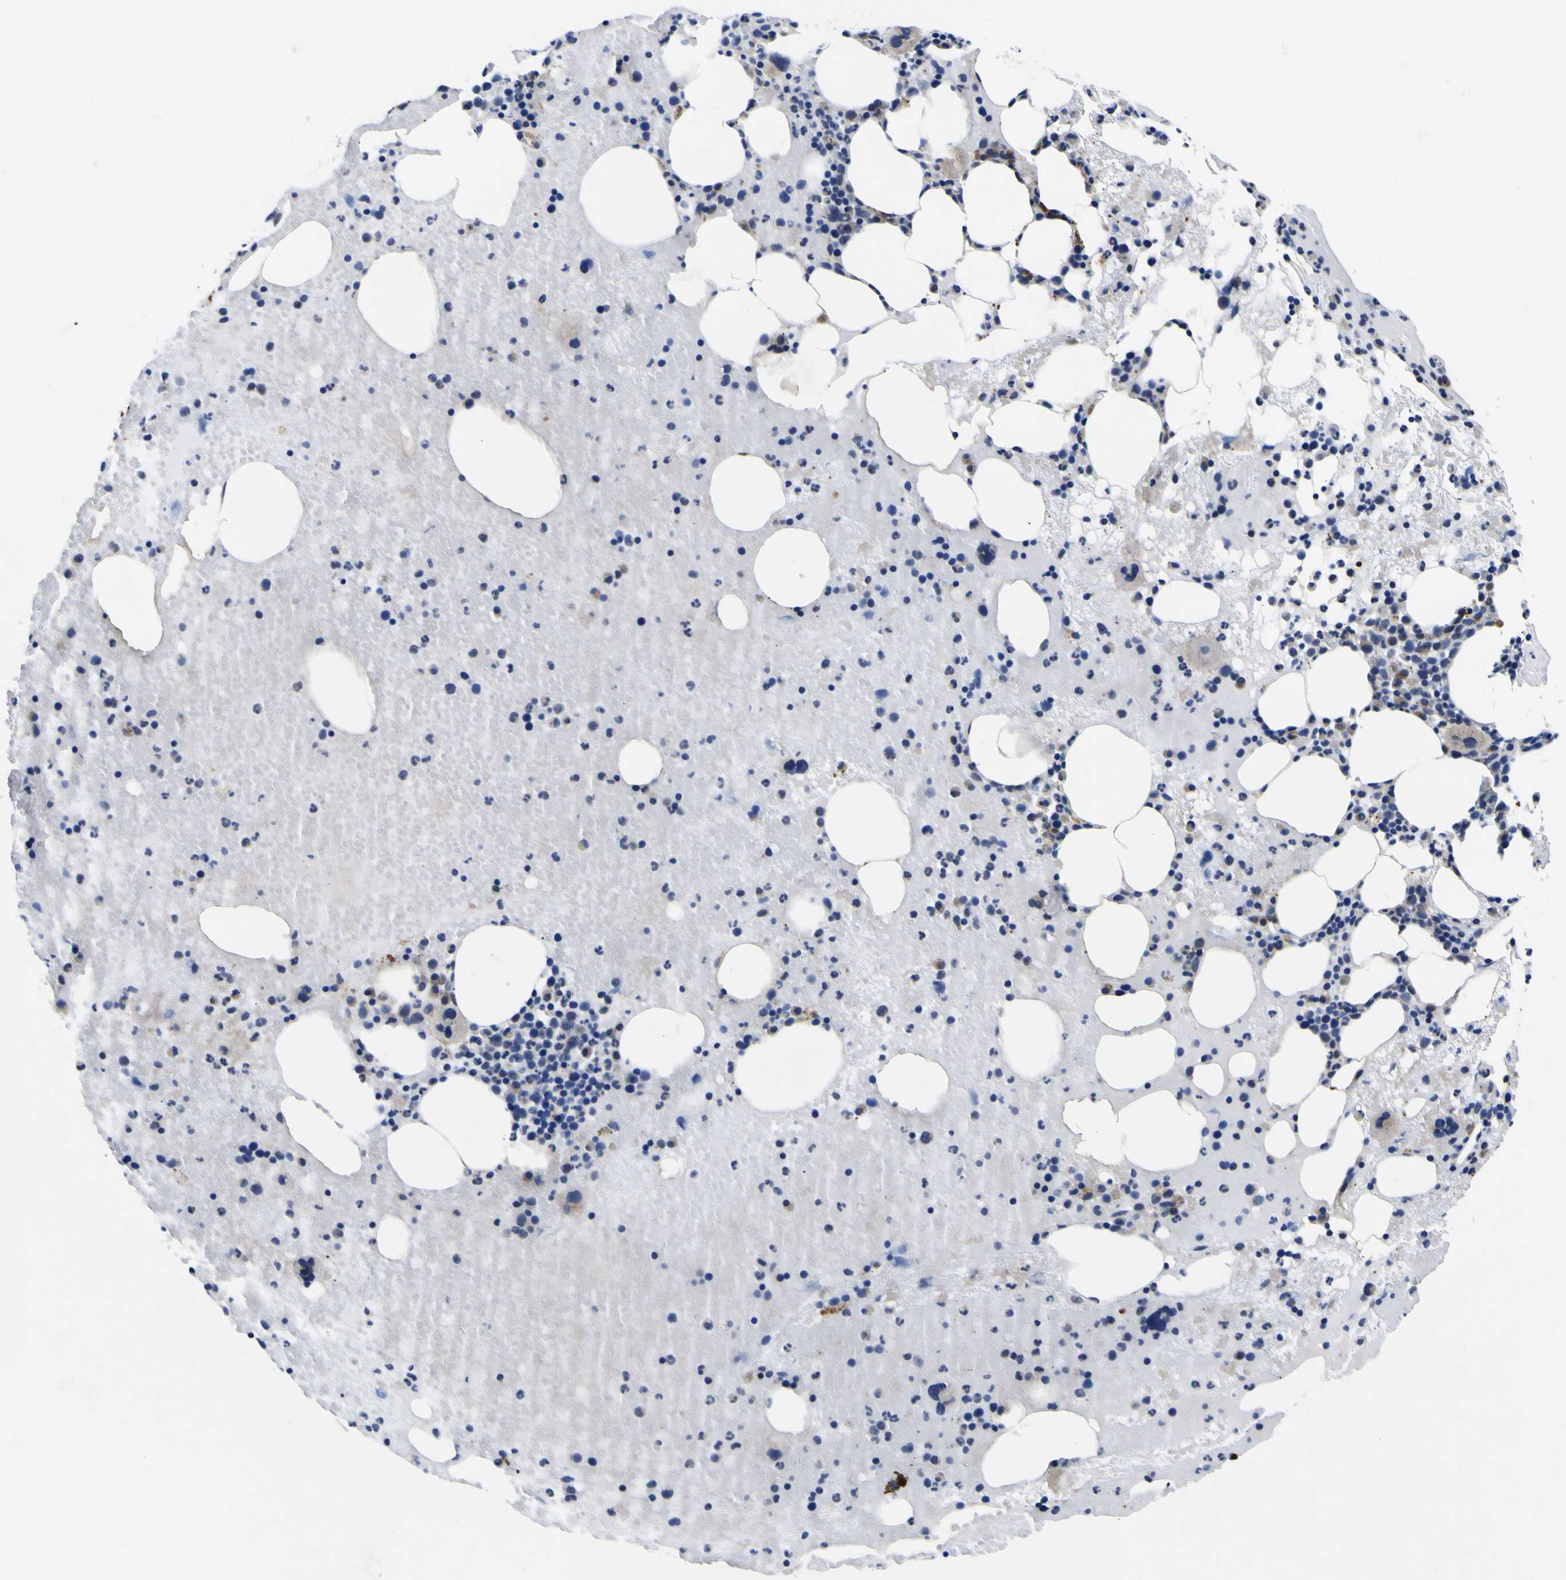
{"staining": {"intensity": "weak", "quantity": "<25%", "location": "cytoplasmic/membranous"}, "tissue": "bone marrow", "cell_type": "Hematopoietic cells", "image_type": "normal", "snomed": [{"axis": "morphology", "description": "Normal tissue, NOS"}, {"axis": "morphology", "description": "Inflammation, NOS"}, {"axis": "topography", "description": "Bone marrow"}], "caption": "This is a micrograph of immunohistochemistry (IHC) staining of unremarkable bone marrow, which shows no expression in hematopoietic cells.", "gene": "IGFLR1", "patient": {"sex": "male", "age": 43}}